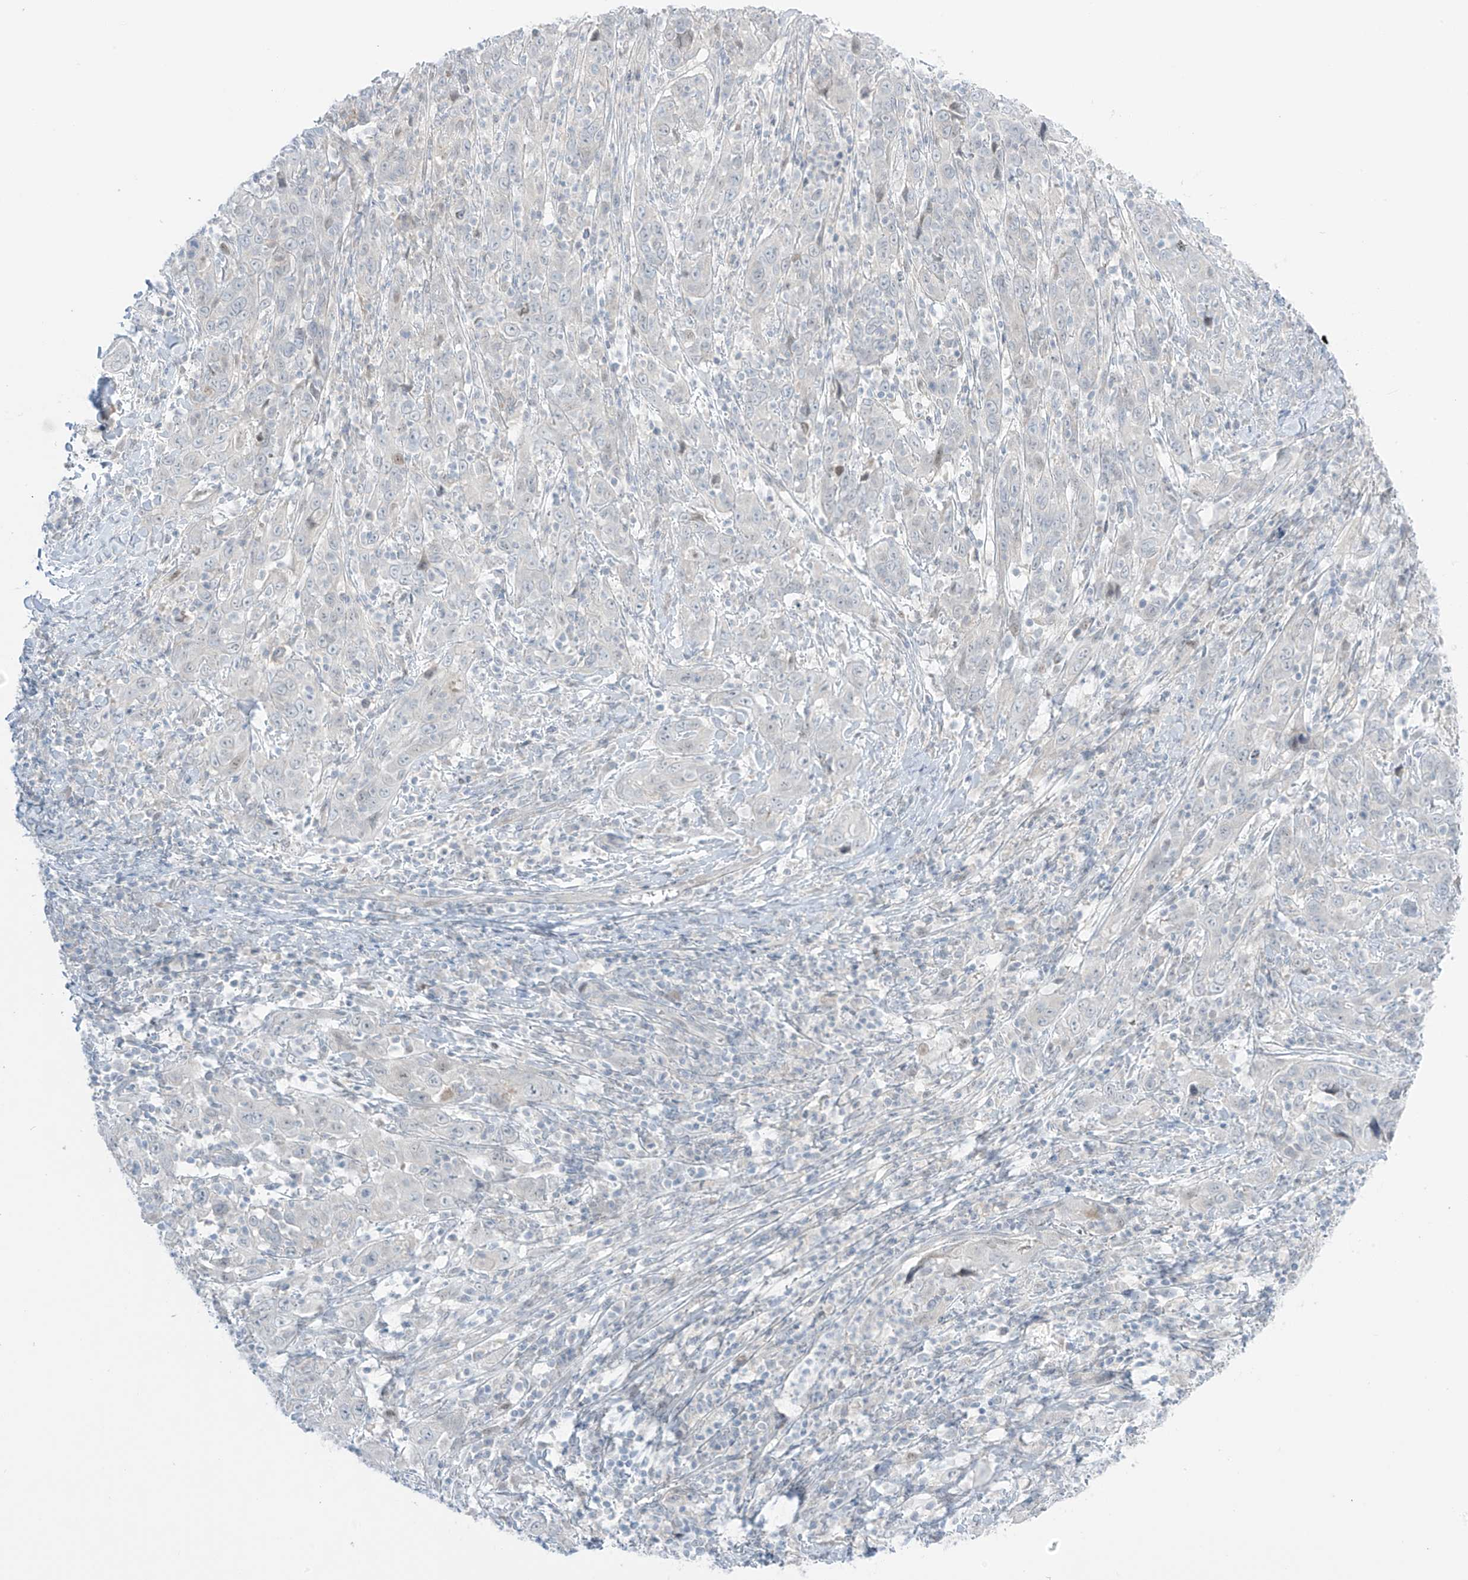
{"staining": {"intensity": "negative", "quantity": "none", "location": "none"}, "tissue": "cervical cancer", "cell_type": "Tumor cells", "image_type": "cancer", "snomed": [{"axis": "morphology", "description": "Squamous cell carcinoma, NOS"}, {"axis": "topography", "description": "Cervix"}], "caption": "This is a histopathology image of immunohistochemistry (IHC) staining of cervical cancer, which shows no expression in tumor cells.", "gene": "ASPRV1", "patient": {"sex": "female", "age": 46}}